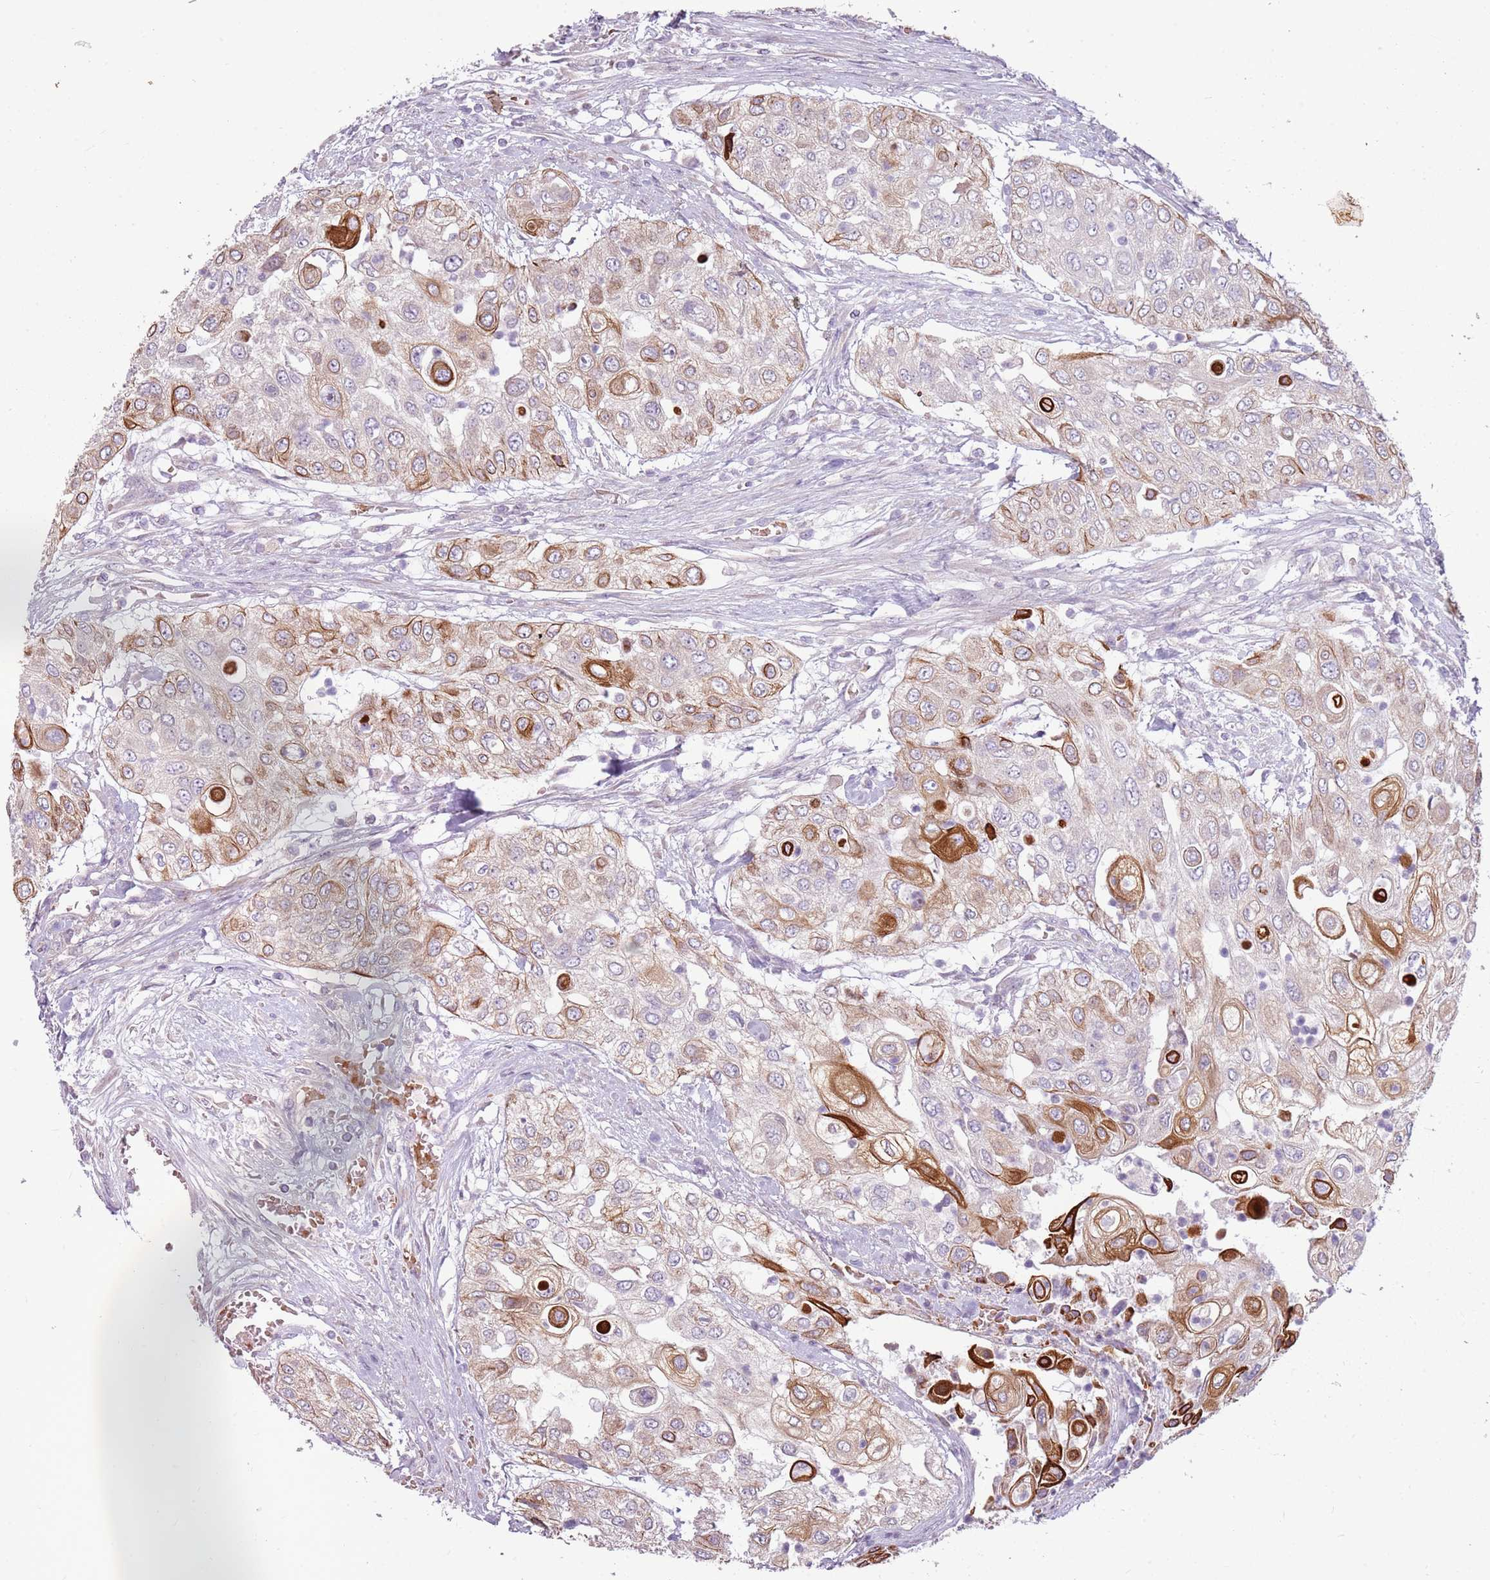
{"staining": {"intensity": "moderate", "quantity": "25%-75%", "location": "cytoplasmic/membranous"}, "tissue": "urothelial cancer", "cell_type": "Tumor cells", "image_type": "cancer", "snomed": [{"axis": "morphology", "description": "Urothelial carcinoma, High grade"}, {"axis": "topography", "description": "Urinary bladder"}], "caption": "DAB (3,3'-diaminobenzidine) immunohistochemical staining of human urothelial cancer exhibits moderate cytoplasmic/membranous protein positivity in about 25%-75% of tumor cells.", "gene": "HSPA14", "patient": {"sex": "female", "age": 79}}